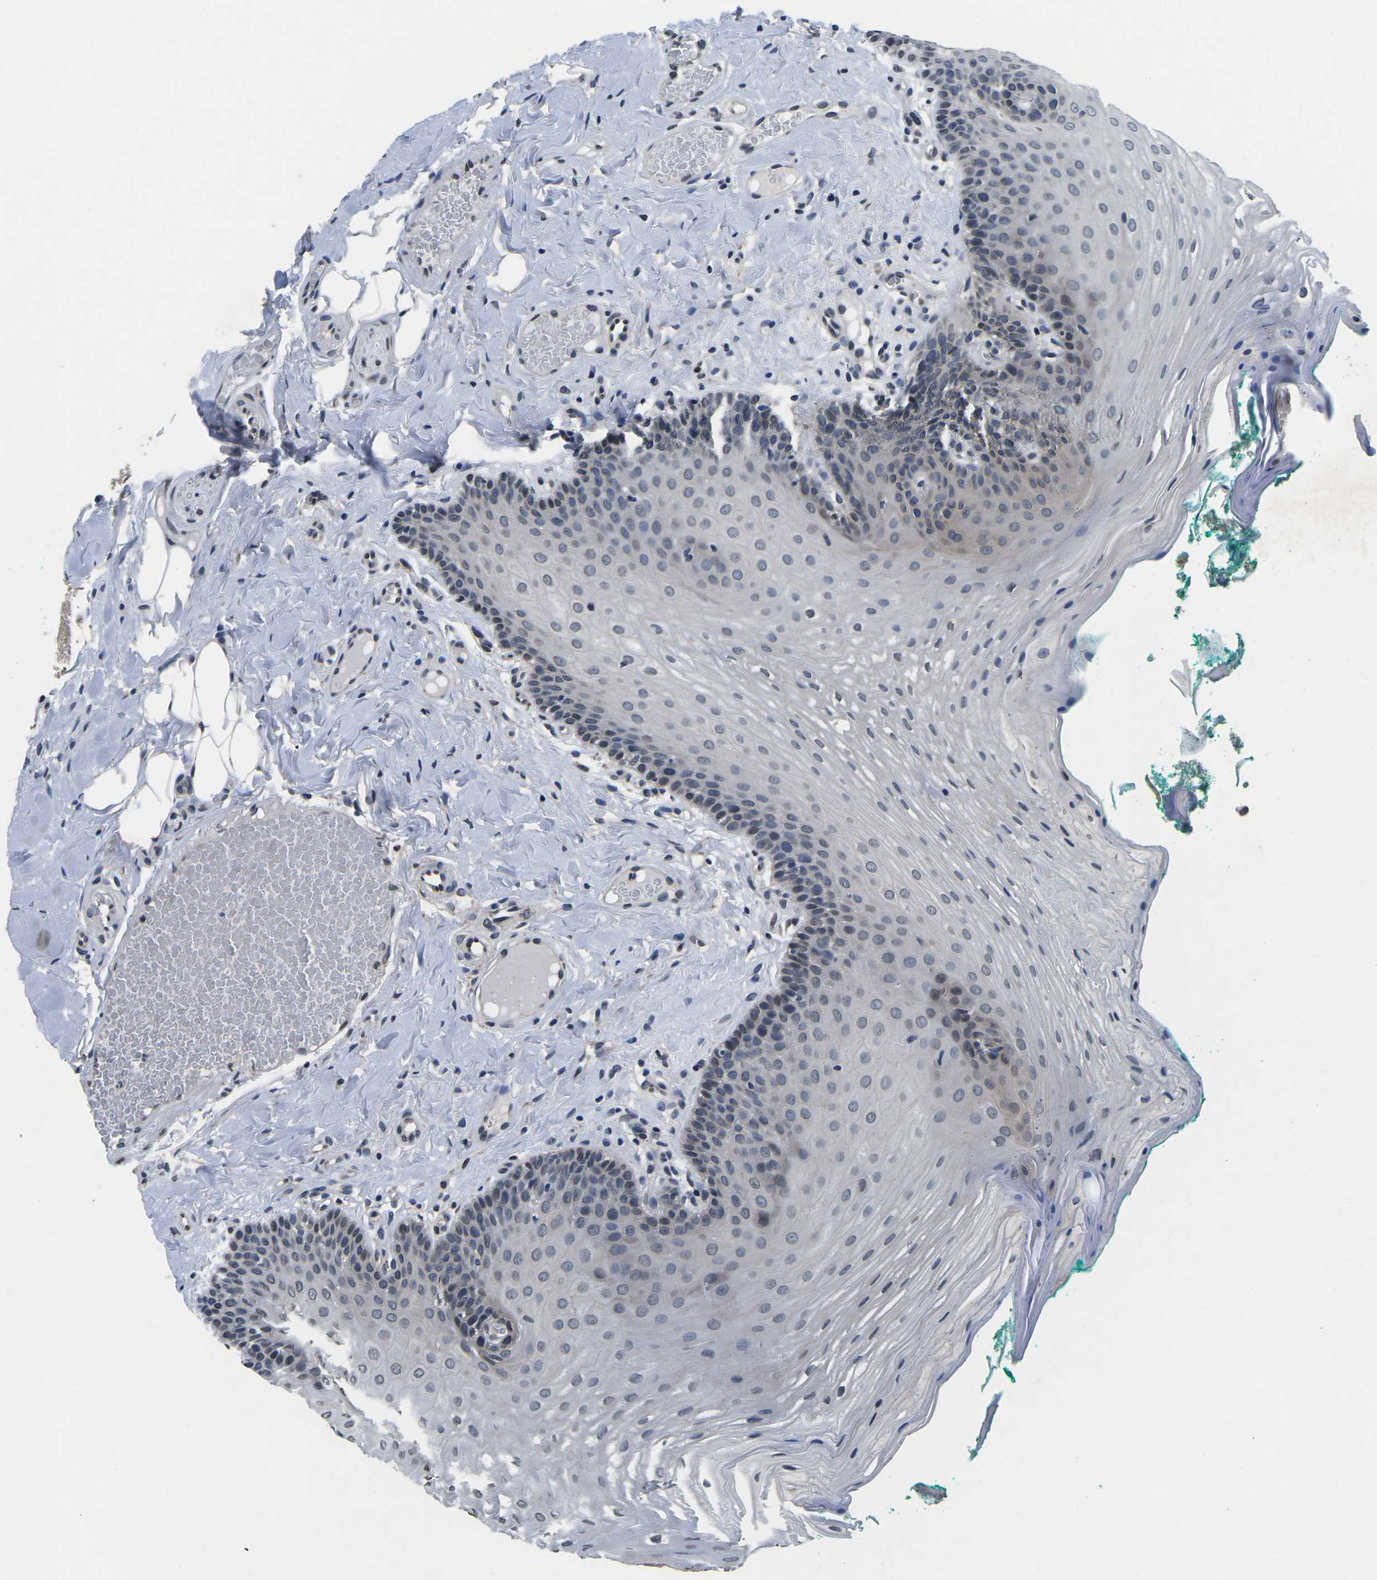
{"staining": {"intensity": "moderate", "quantity": "<25%", "location": "nuclear"}, "tissue": "oral mucosa", "cell_type": "Squamous epithelial cells", "image_type": "normal", "snomed": [{"axis": "morphology", "description": "Normal tissue, NOS"}, {"axis": "topography", "description": "Oral tissue"}], "caption": "Oral mucosa stained with DAB (3,3'-diaminobenzidine) immunohistochemistry (IHC) reveals low levels of moderate nuclear expression in about <25% of squamous epithelial cells.", "gene": "SNX10", "patient": {"sex": "male", "age": 58}}